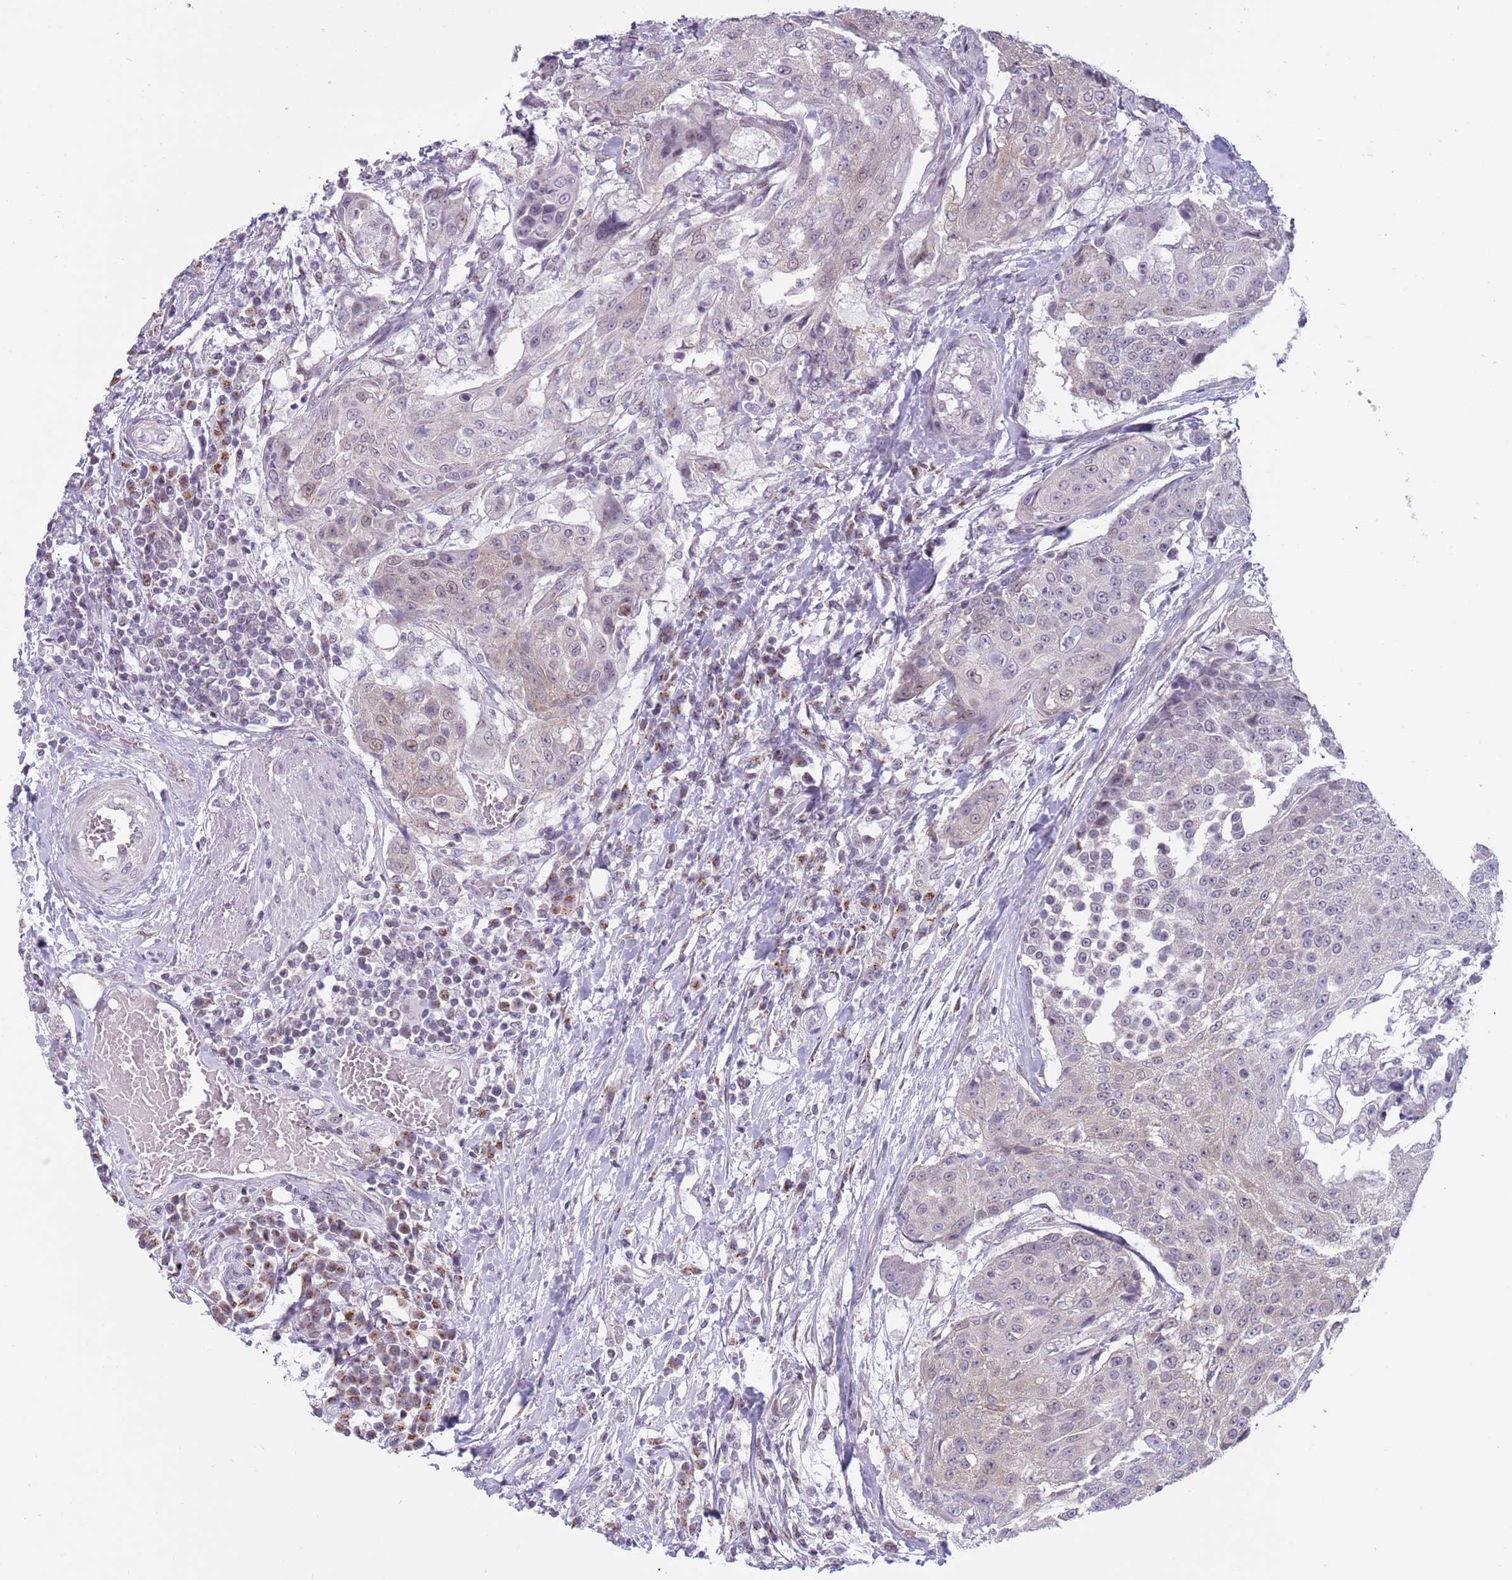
{"staining": {"intensity": "negative", "quantity": "none", "location": "none"}, "tissue": "urothelial cancer", "cell_type": "Tumor cells", "image_type": "cancer", "snomed": [{"axis": "morphology", "description": "Urothelial carcinoma, High grade"}, {"axis": "topography", "description": "Urinary bladder"}], "caption": "High magnification brightfield microscopy of urothelial carcinoma (high-grade) stained with DAB (3,3'-diaminobenzidine) (brown) and counterstained with hematoxylin (blue): tumor cells show no significant staining.", "gene": "ZKSCAN2", "patient": {"sex": "female", "age": 63}}